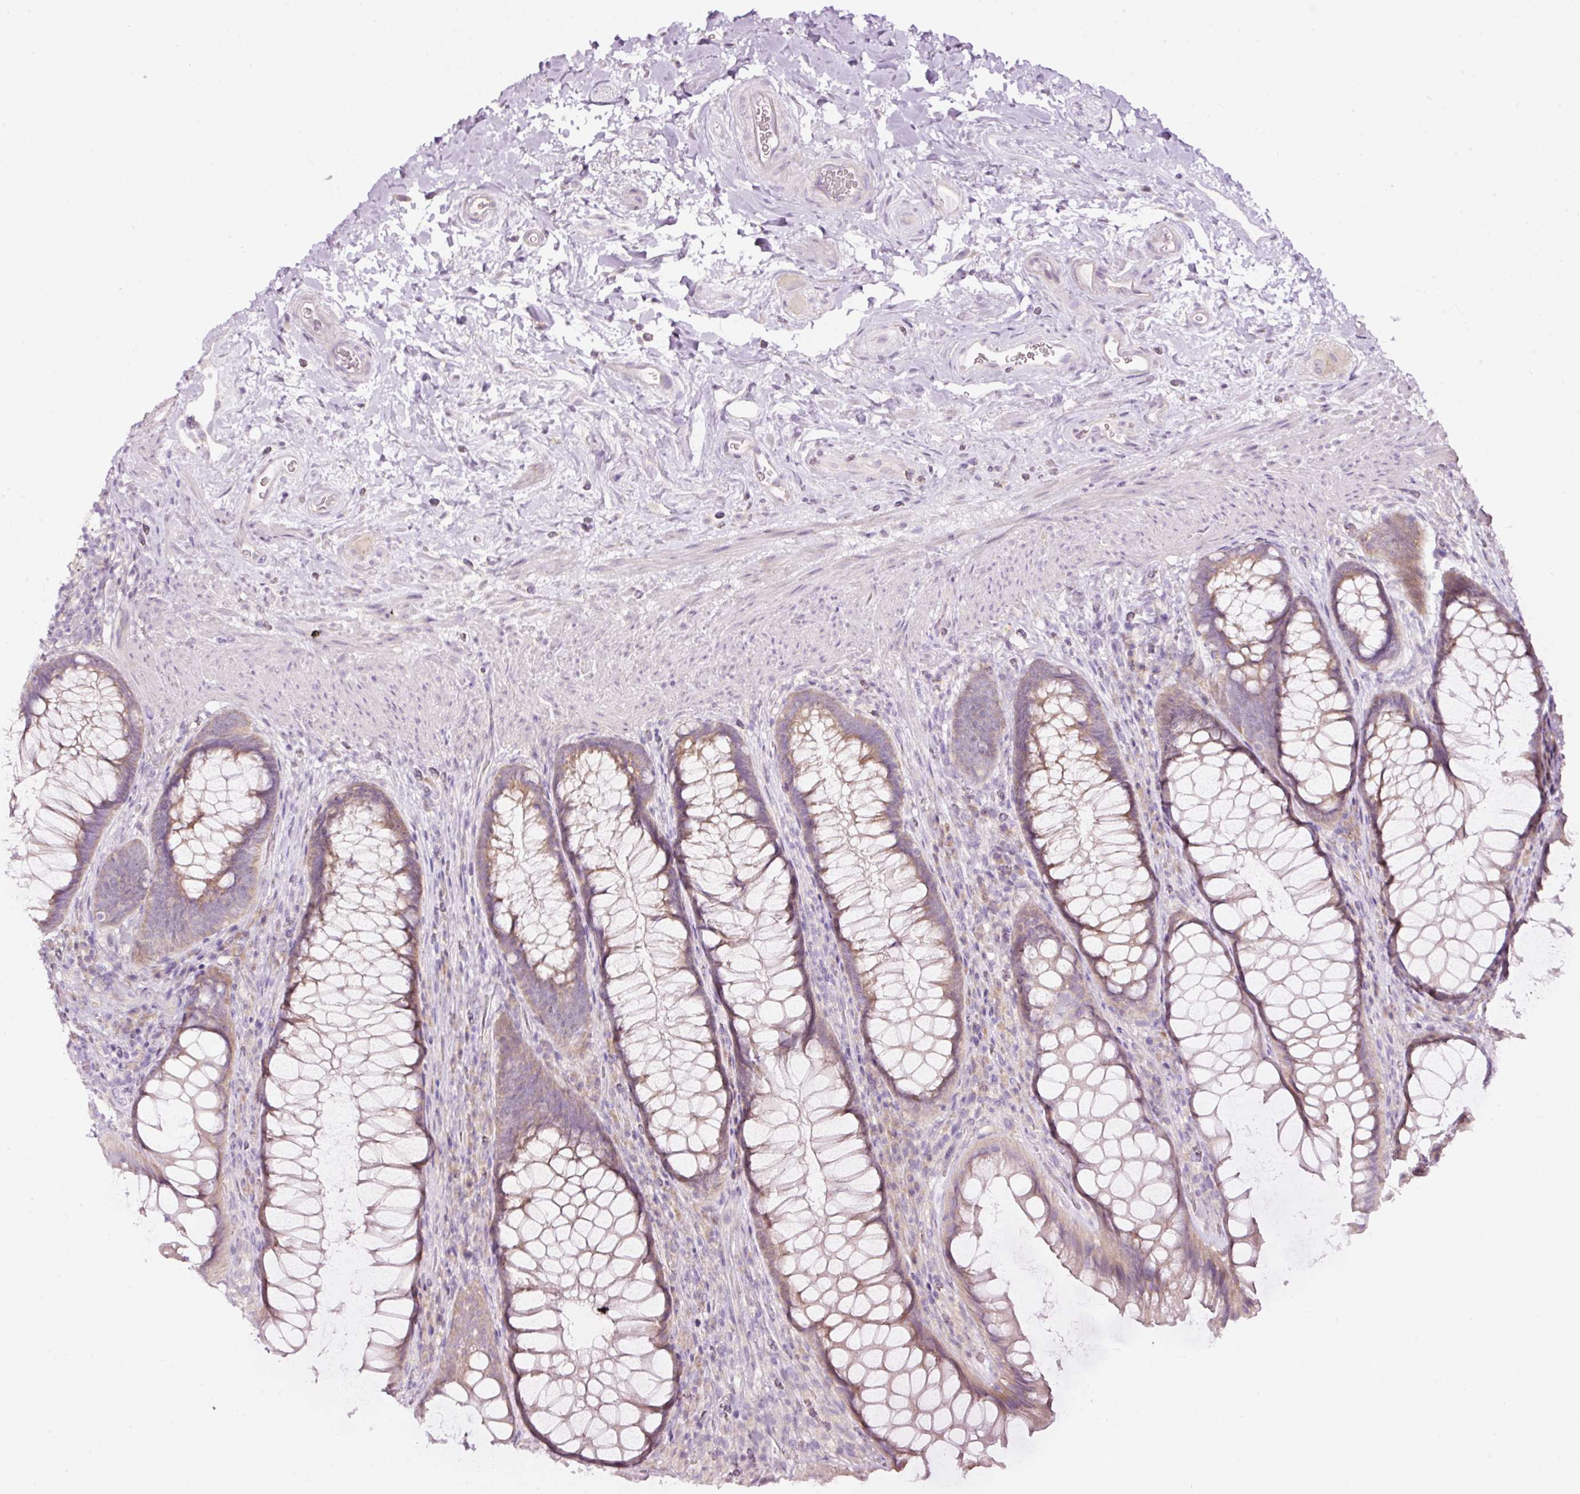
{"staining": {"intensity": "moderate", "quantity": ">75%", "location": "cytoplasmic/membranous"}, "tissue": "rectum", "cell_type": "Glandular cells", "image_type": "normal", "snomed": [{"axis": "morphology", "description": "Normal tissue, NOS"}, {"axis": "topography", "description": "Rectum"}], "caption": "This is an image of immunohistochemistry (IHC) staining of normal rectum, which shows moderate staining in the cytoplasmic/membranous of glandular cells.", "gene": "RSPO2", "patient": {"sex": "male", "age": 53}}